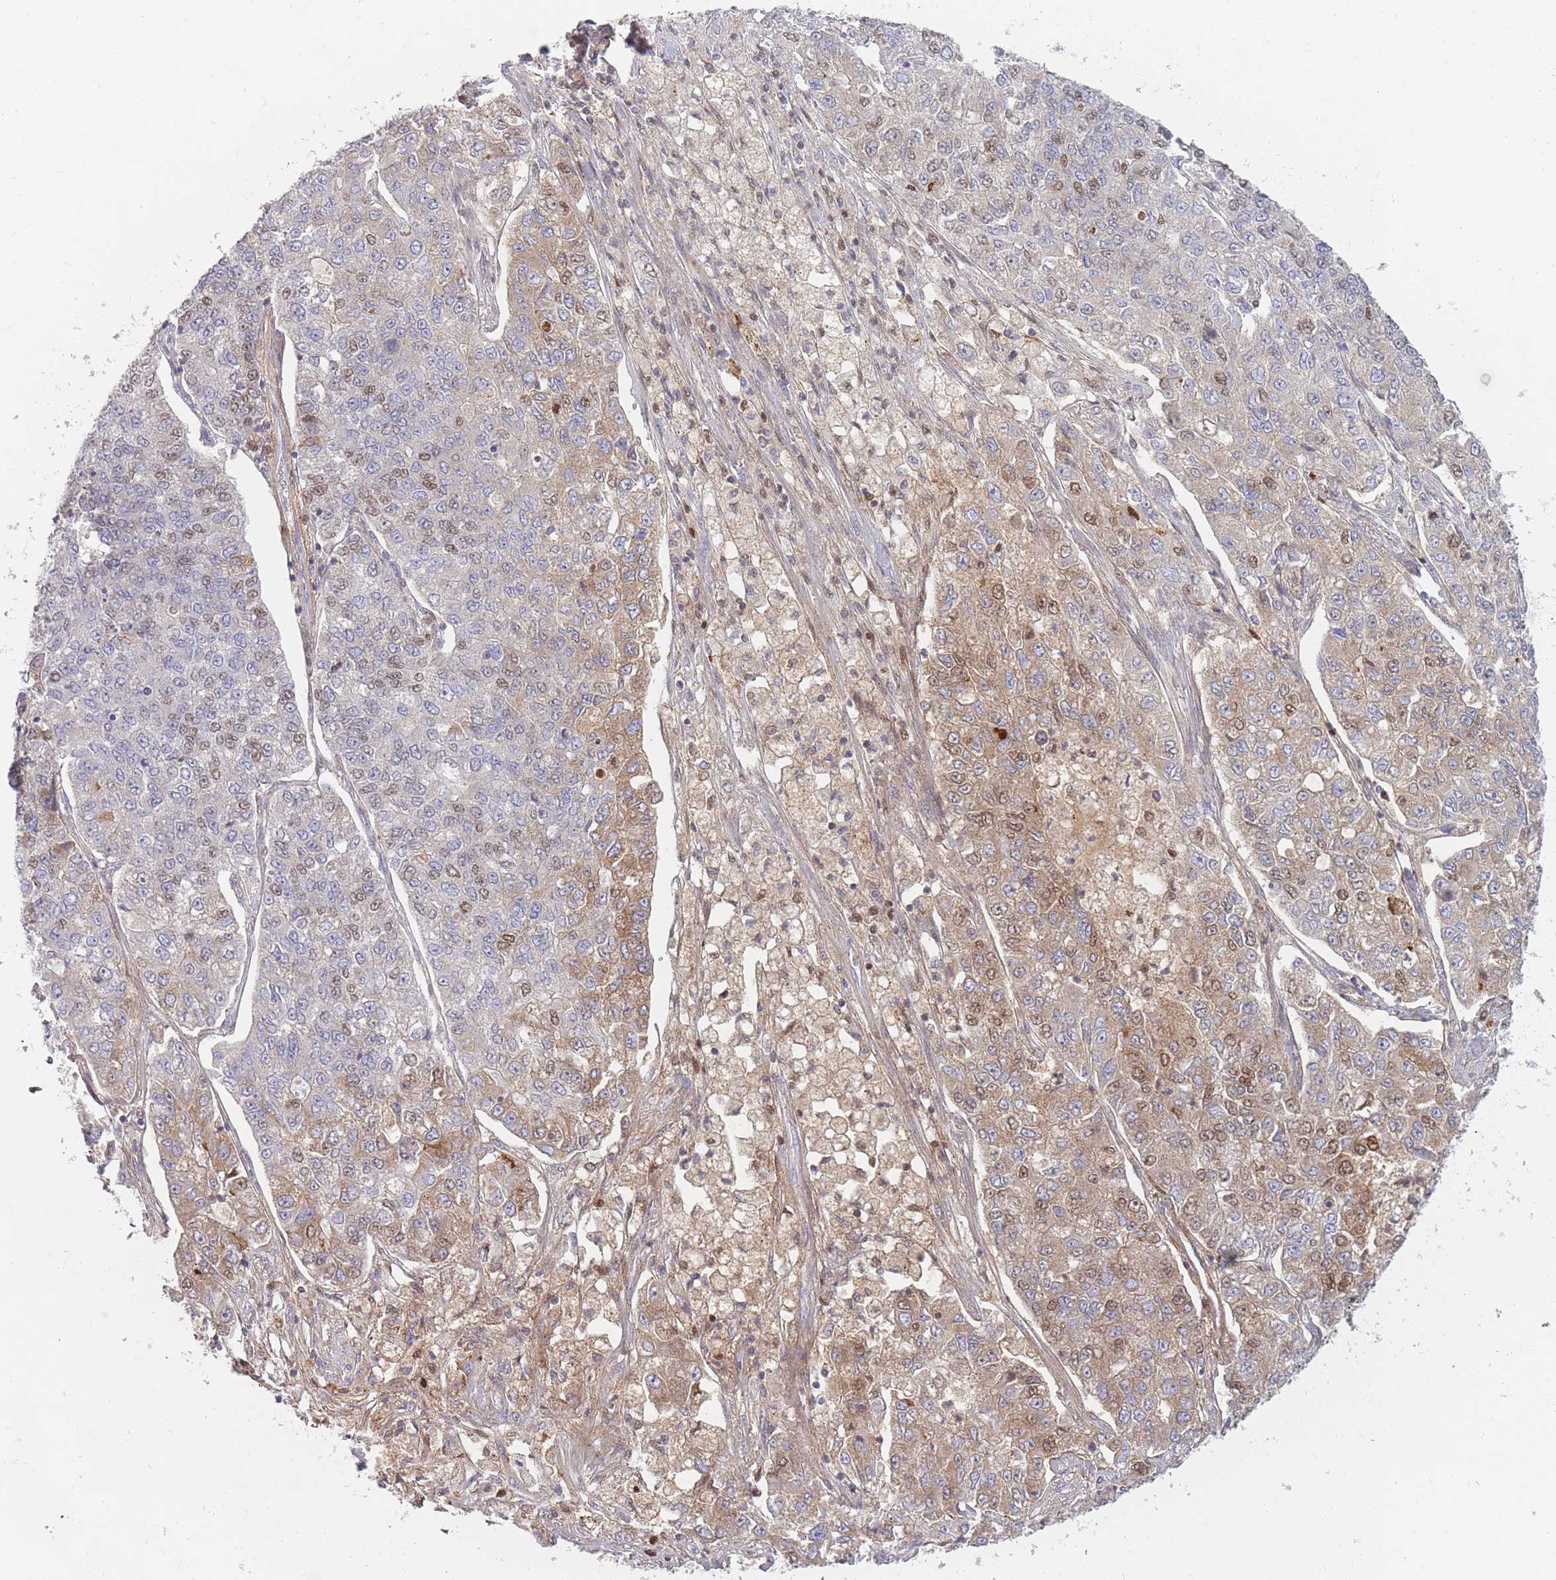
{"staining": {"intensity": "weak", "quantity": "25%-75%", "location": "cytoplasmic/membranous,nuclear"}, "tissue": "lung cancer", "cell_type": "Tumor cells", "image_type": "cancer", "snomed": [{"axis": "morphology", "description": "Adenocarcinoma, NOS"}, {"axis": "topography", "description": "Lung"}], "caption": "Protein staining of lung adenocarcinoma tissue reveals weak cytoplasmic/membranous and nuclear staining in approximately 25%-75% of tumor cells.", "gene": "PRG4", "patient": {"sex": "male", "age": 49}}